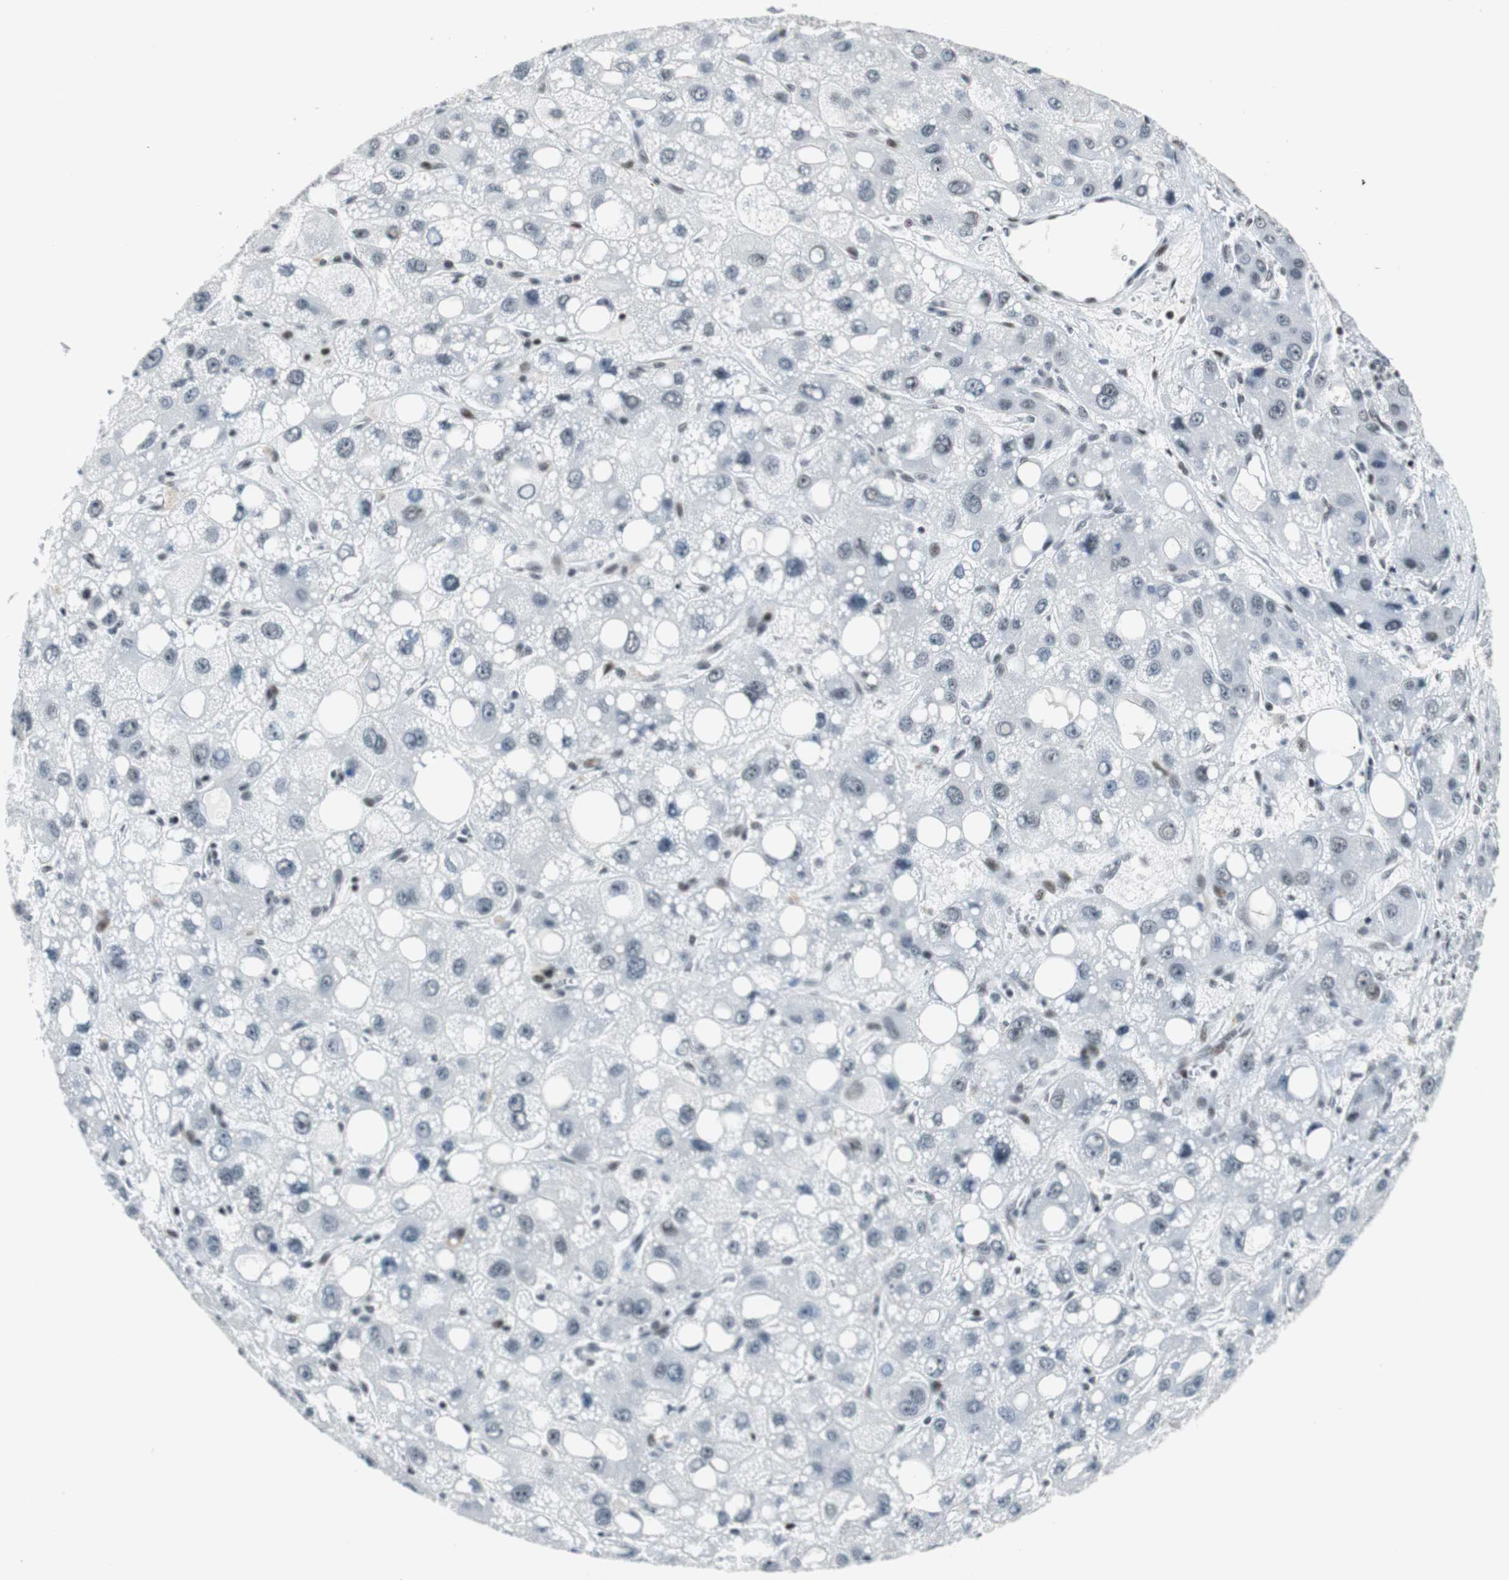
{"staining": {"intensity": "weak", "quantity": "<25%", "location": "nuclear"}, "tissue": "liver cancer", "cell_type": "Tumor cells", "image_type": "cancer", "snomed": [{"axis": "morphology", "description": "Carcinoma, Hepatocellular, NOS"}, {"axis": "topography", "description": "Liver"}], "caption": "Immunohistochemistry image of neoplastic tissue: human liver cancer (hepatocellular carcinoma) stained with DAB (3,3'-diaminobenzidine) reveals no significant protein expression in tumor cells.", "gene": "HDAC3", "patient": {"sex": "male", "age": 55}}